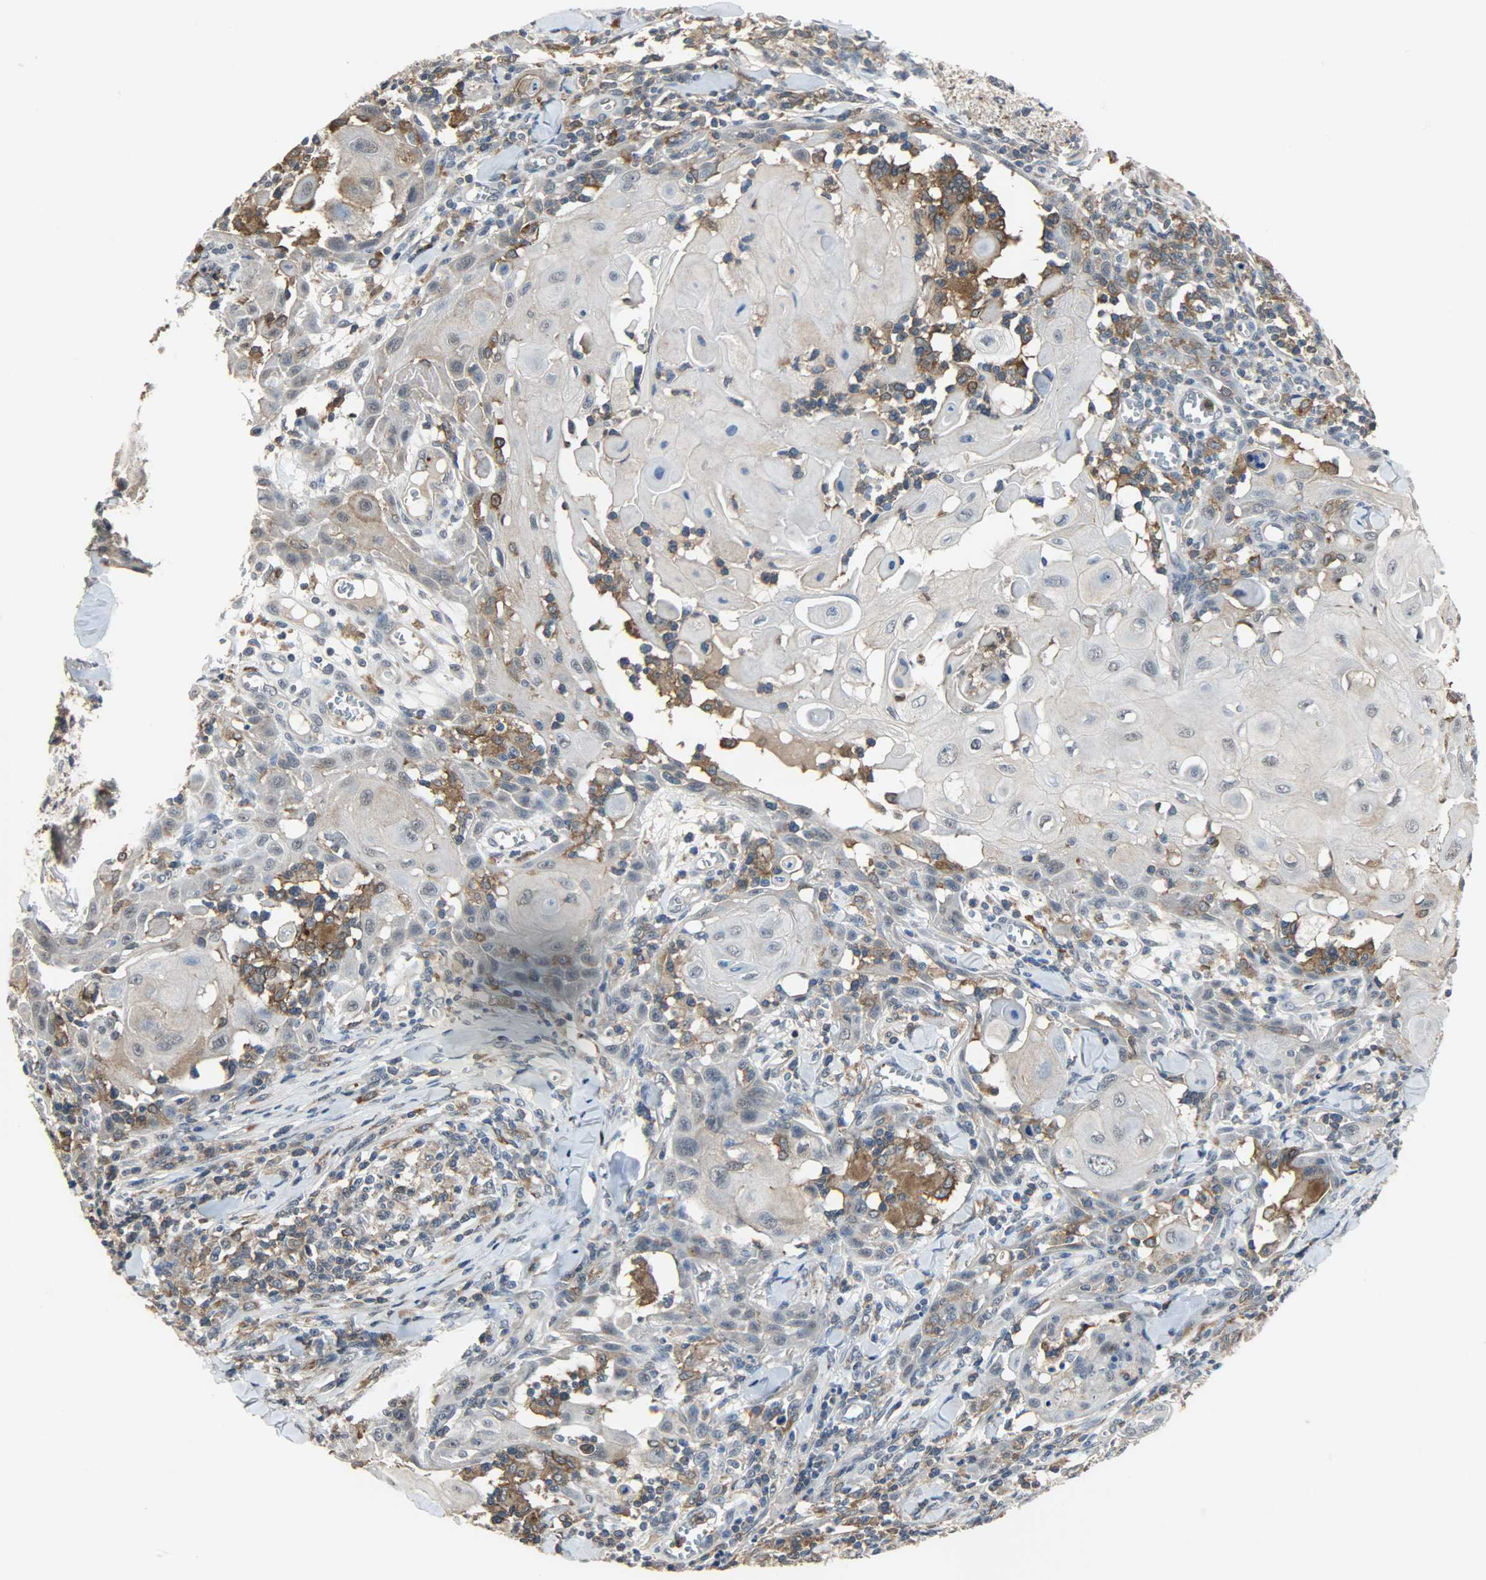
{"staining": {"intensity": "negative", "quantity": "none", "location": "none"}, "tissue": "skin cancer", "cell_type": "Tumor cells", "image_type": "cancer", "snomed": [{"axis": "morphology", "description": "Squamous cell carcinoma, NOS"}, {"axis": "topography", "description": "Skin"}], "caption": "The IHC micrograph has no significant staining in tumor cells of skin cancer tissue. (Brightfield microscopy of DAB IHC at high magnification).", "gene": "SKAP2", "patient": {"sex": "male", "age": 24}}